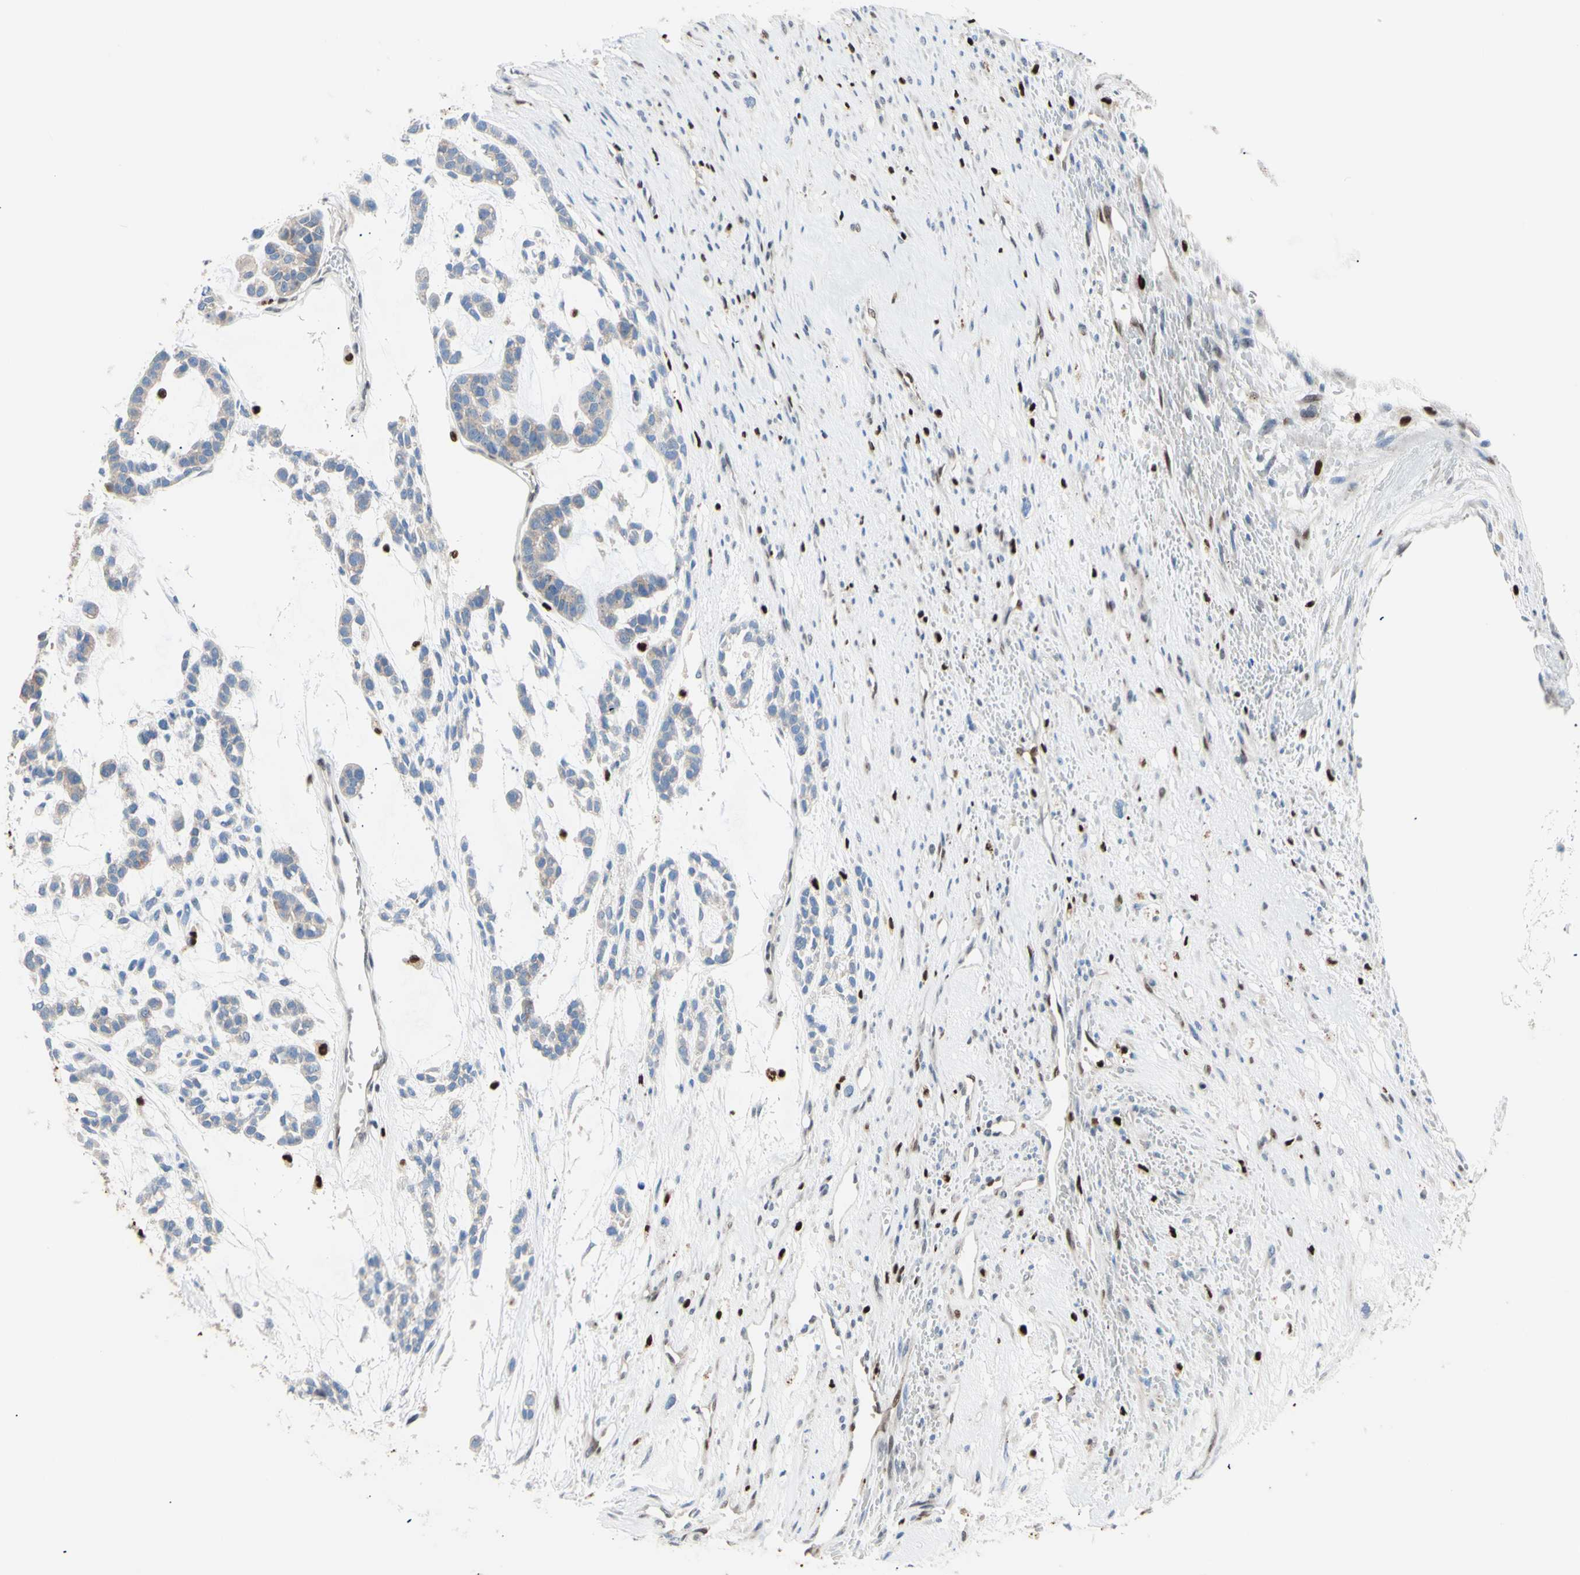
{"staining": {"intensity": "weak", "quantity": ">75%", "location": "cytoplasmic/membranous"}, "tissue": "head and neck cancer", "cell_type": "Tumor cells", "image_type": "cancer", "snomed": [{"axis": "morphology", "description": "Adenocarcinoma, NOS"}, {"axis": "morphology", "description": "Adenoma, NOS"}, {"axis": "topography", "description": "Head-Neck"}], "caption": "High-magnification brightfield microscopy of head and neck adenoma stained with DAB (brown) and counterstained with hematoxylin (blue). tumor cells exhibit weak cytoplasmic/membranous staining is seen in about>75% of cells. (DAB (3,3'-diaminobenzidine) = brown stain, brightfield microscopy at high magnification).", "gene": "EED", "patient": {"sex": "female", "age": 55}}